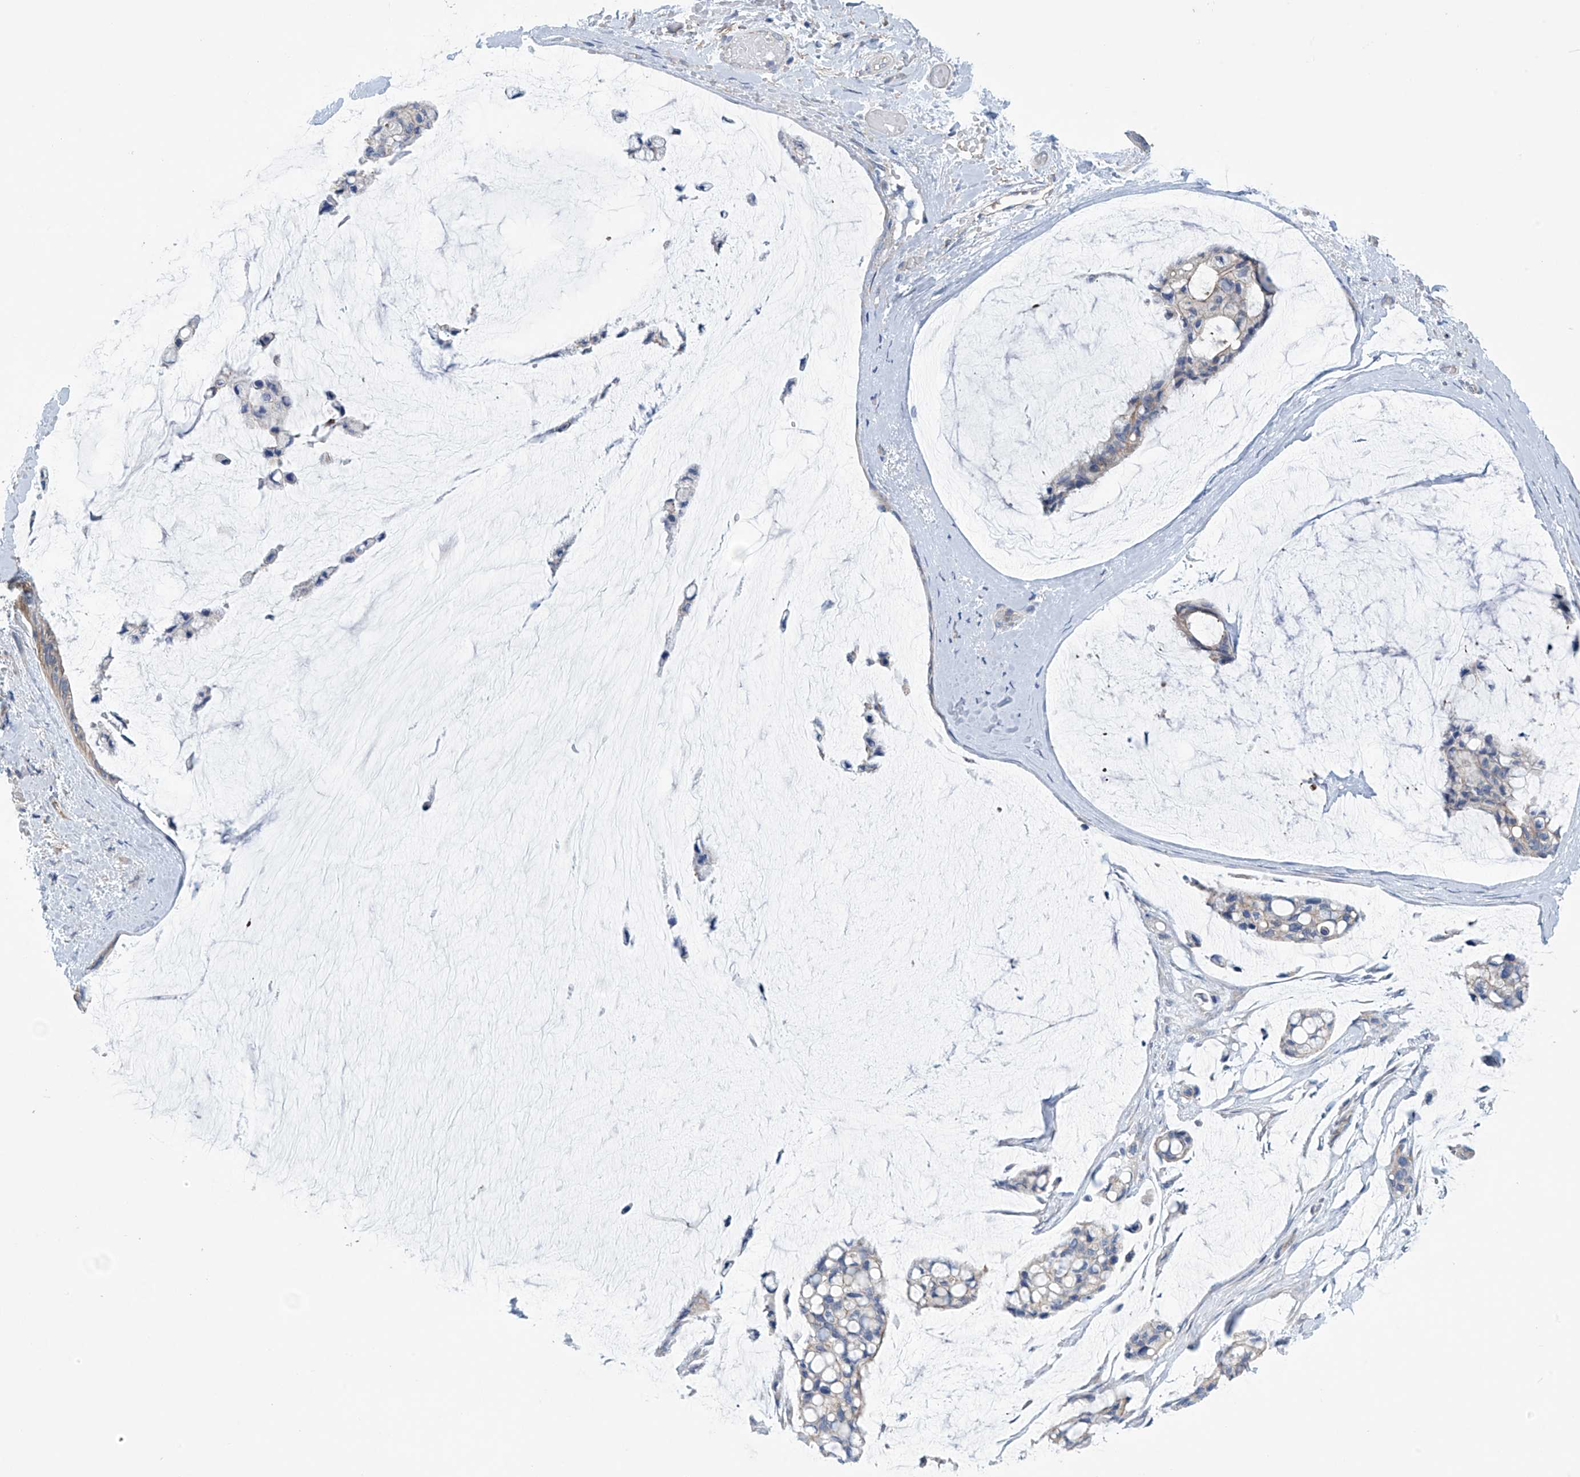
{"staining": {"intensity": "negative", "quantity": "none", "location": "none"}, "tissue": "ovarian cancer", "cell_type": "Tumor cells", "image_type": "cancer", "snomed": [{"axis": "morphology", "description": "Cystadenocarcinoma, mucinous, NOS"}, {"axis": "topography", "description": "Ovary"}], "caption": "A histopathology image of mucinous cystadenocarcinoma (ovarian) stained for a protein demonstrates no brown staining in tumor cells. Nuclei are stained in blue.", "gene": "ABHD13", "patient": {"sex": "female", "age": 39}}